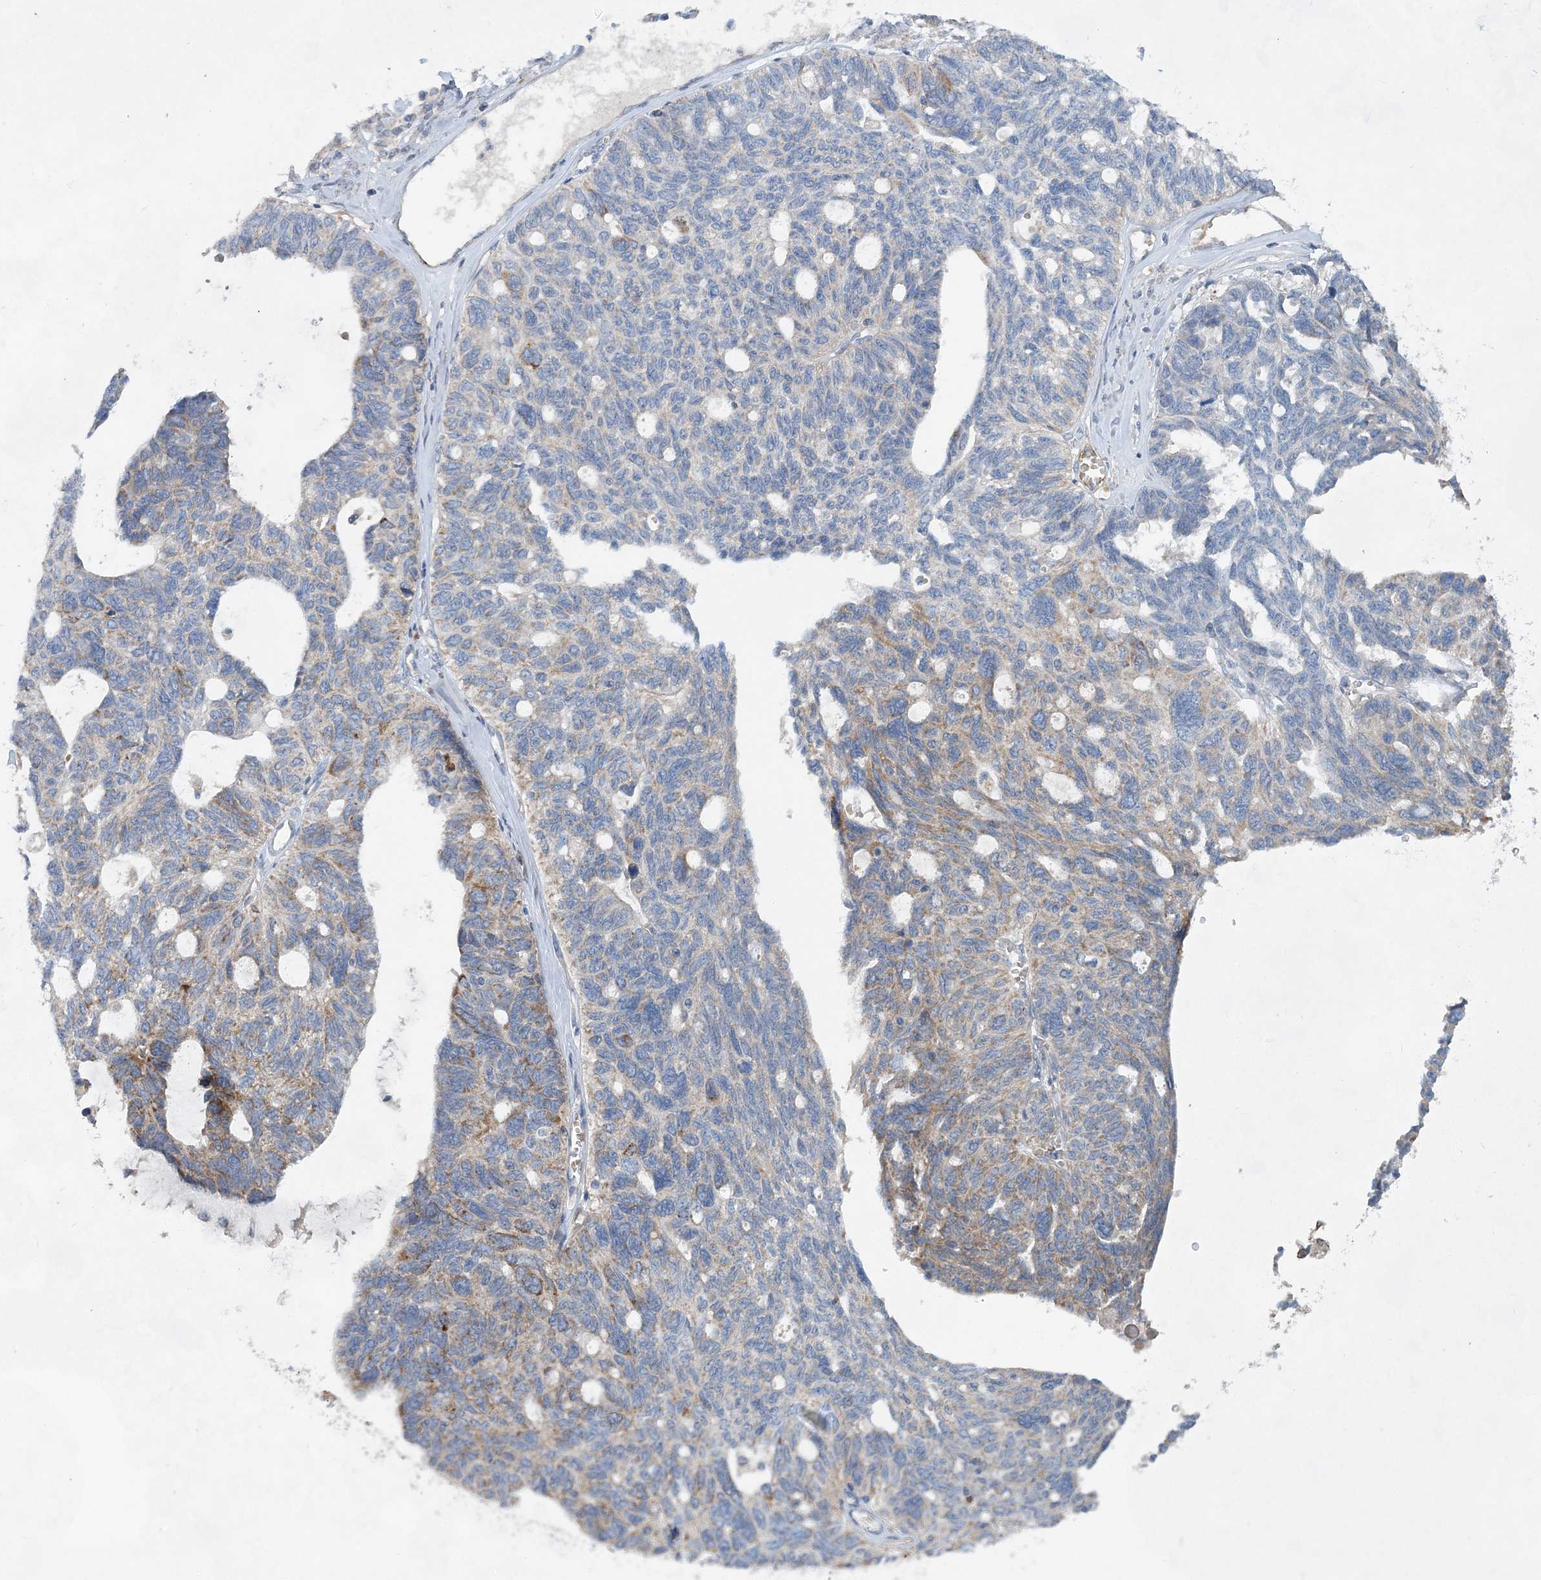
{"staining": {"intensity": "weak", "quantity": "<25%", "location": "cytoplasmic/membranous"}, "tissue": "ovarian cancer", "cell_type": "Tumor cells", "image_type": "cancer", "snomed": [{"axis": "morphology", "description": "Cystadenocarcinoma, serous, NOS"}, {"axis": "topography", "description": "Ovary"}], "caption": "Immunohistochemistry (IHC) of ovarian cancer displays no expression in tumor cells.", "gene": "TRAPPC13", "patient": {"sex": "female", "age": 79}}